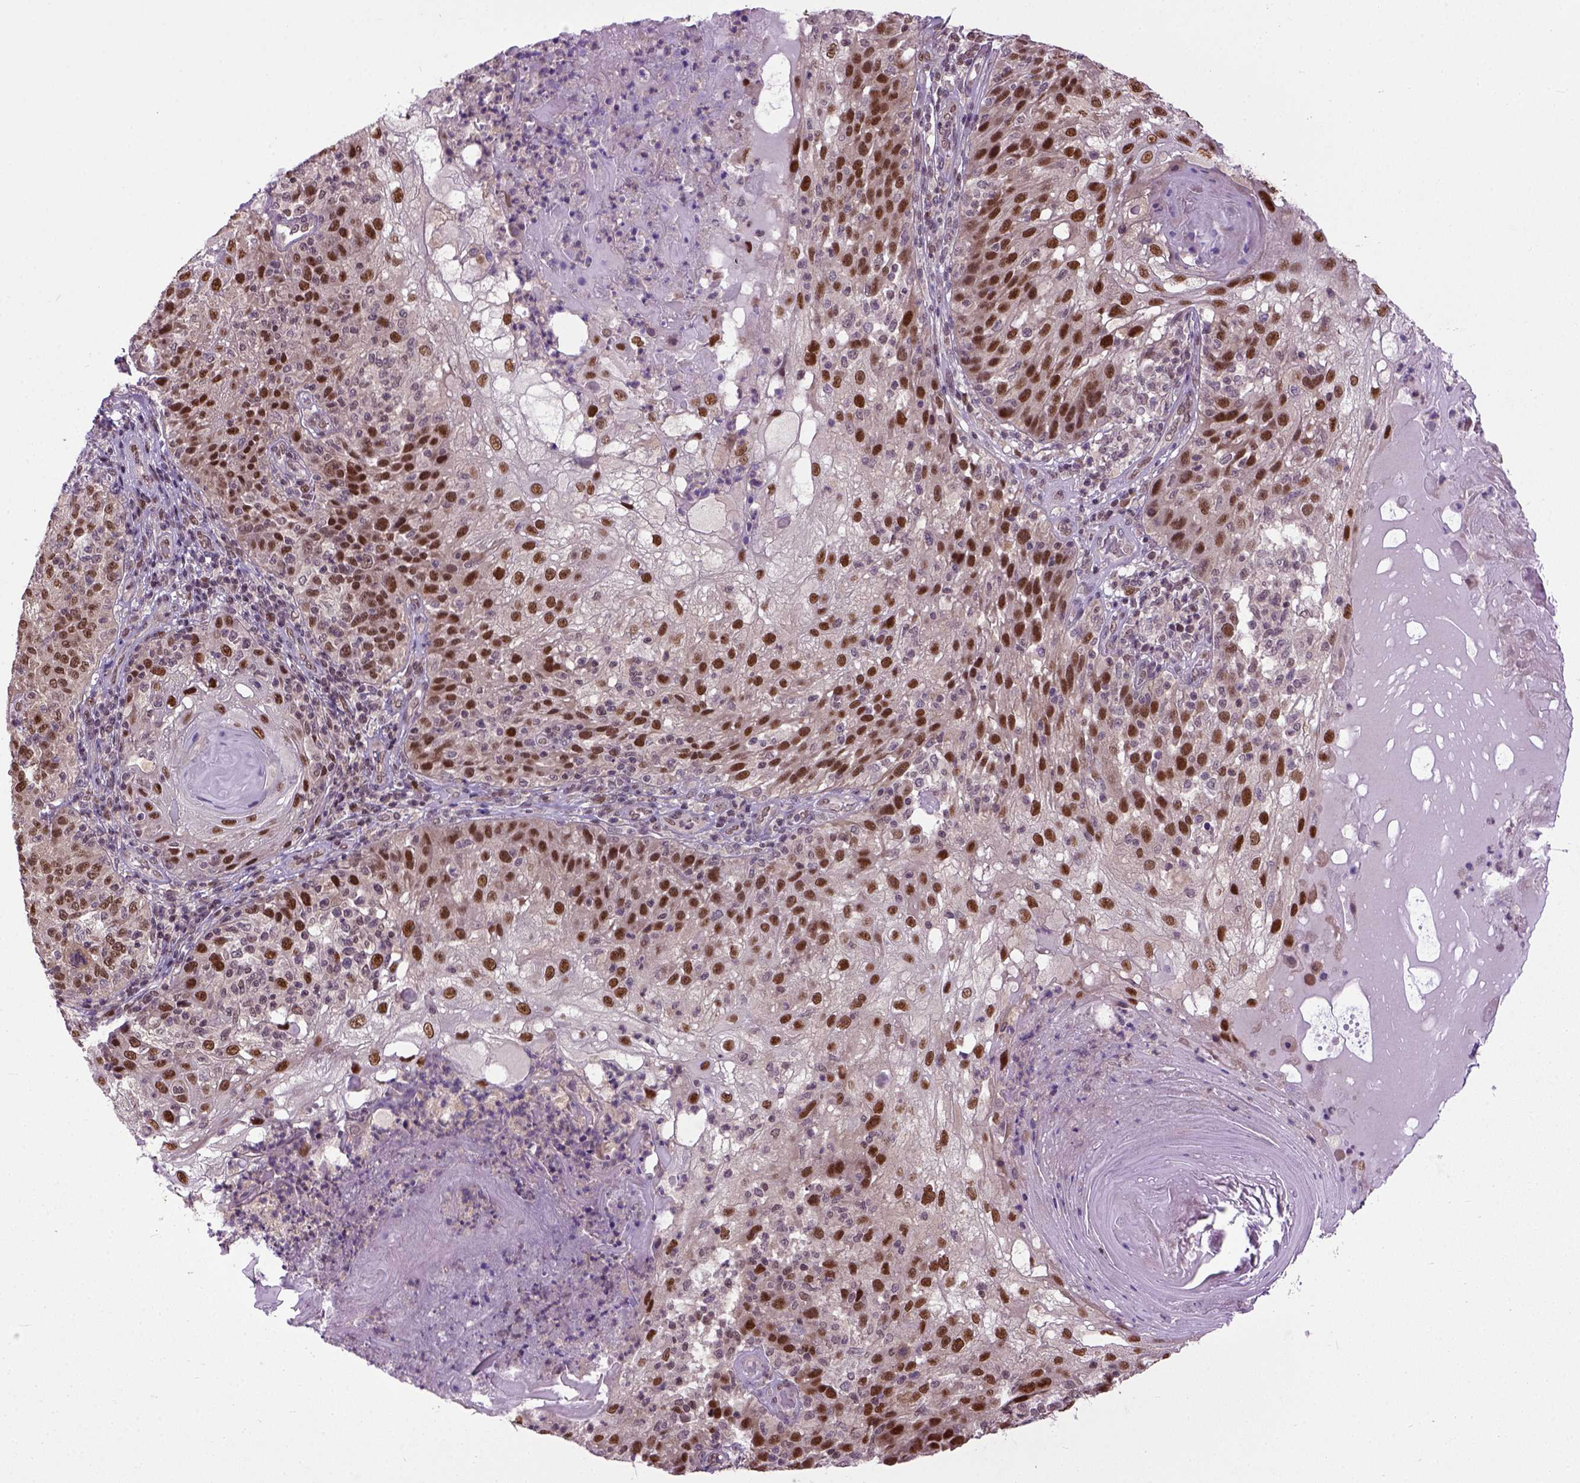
{"staining": {"intensity": "strong", "quantity": ">75%", "location": "nuclear"}, "tissue": "skin cancer", "cell_type": "Tumor cells", "image_type": "cancer", "snomed": [{"axis": "morphology", "description": "Normal tissue, NOS"}, {"axis": "morphology", "description": "Squamous cell carcinoma, NOS"}, {"axis": "topography", "description": "Skin"}], "caption": "The image reveals immunohistochemical staining of skin cancer (squamous cell carcinoma). There is strong nuclear expression is seen in approximately >75% of tumor cells.", "gene": "UBA3", "patient": {"sex": "female", "age": 83}}